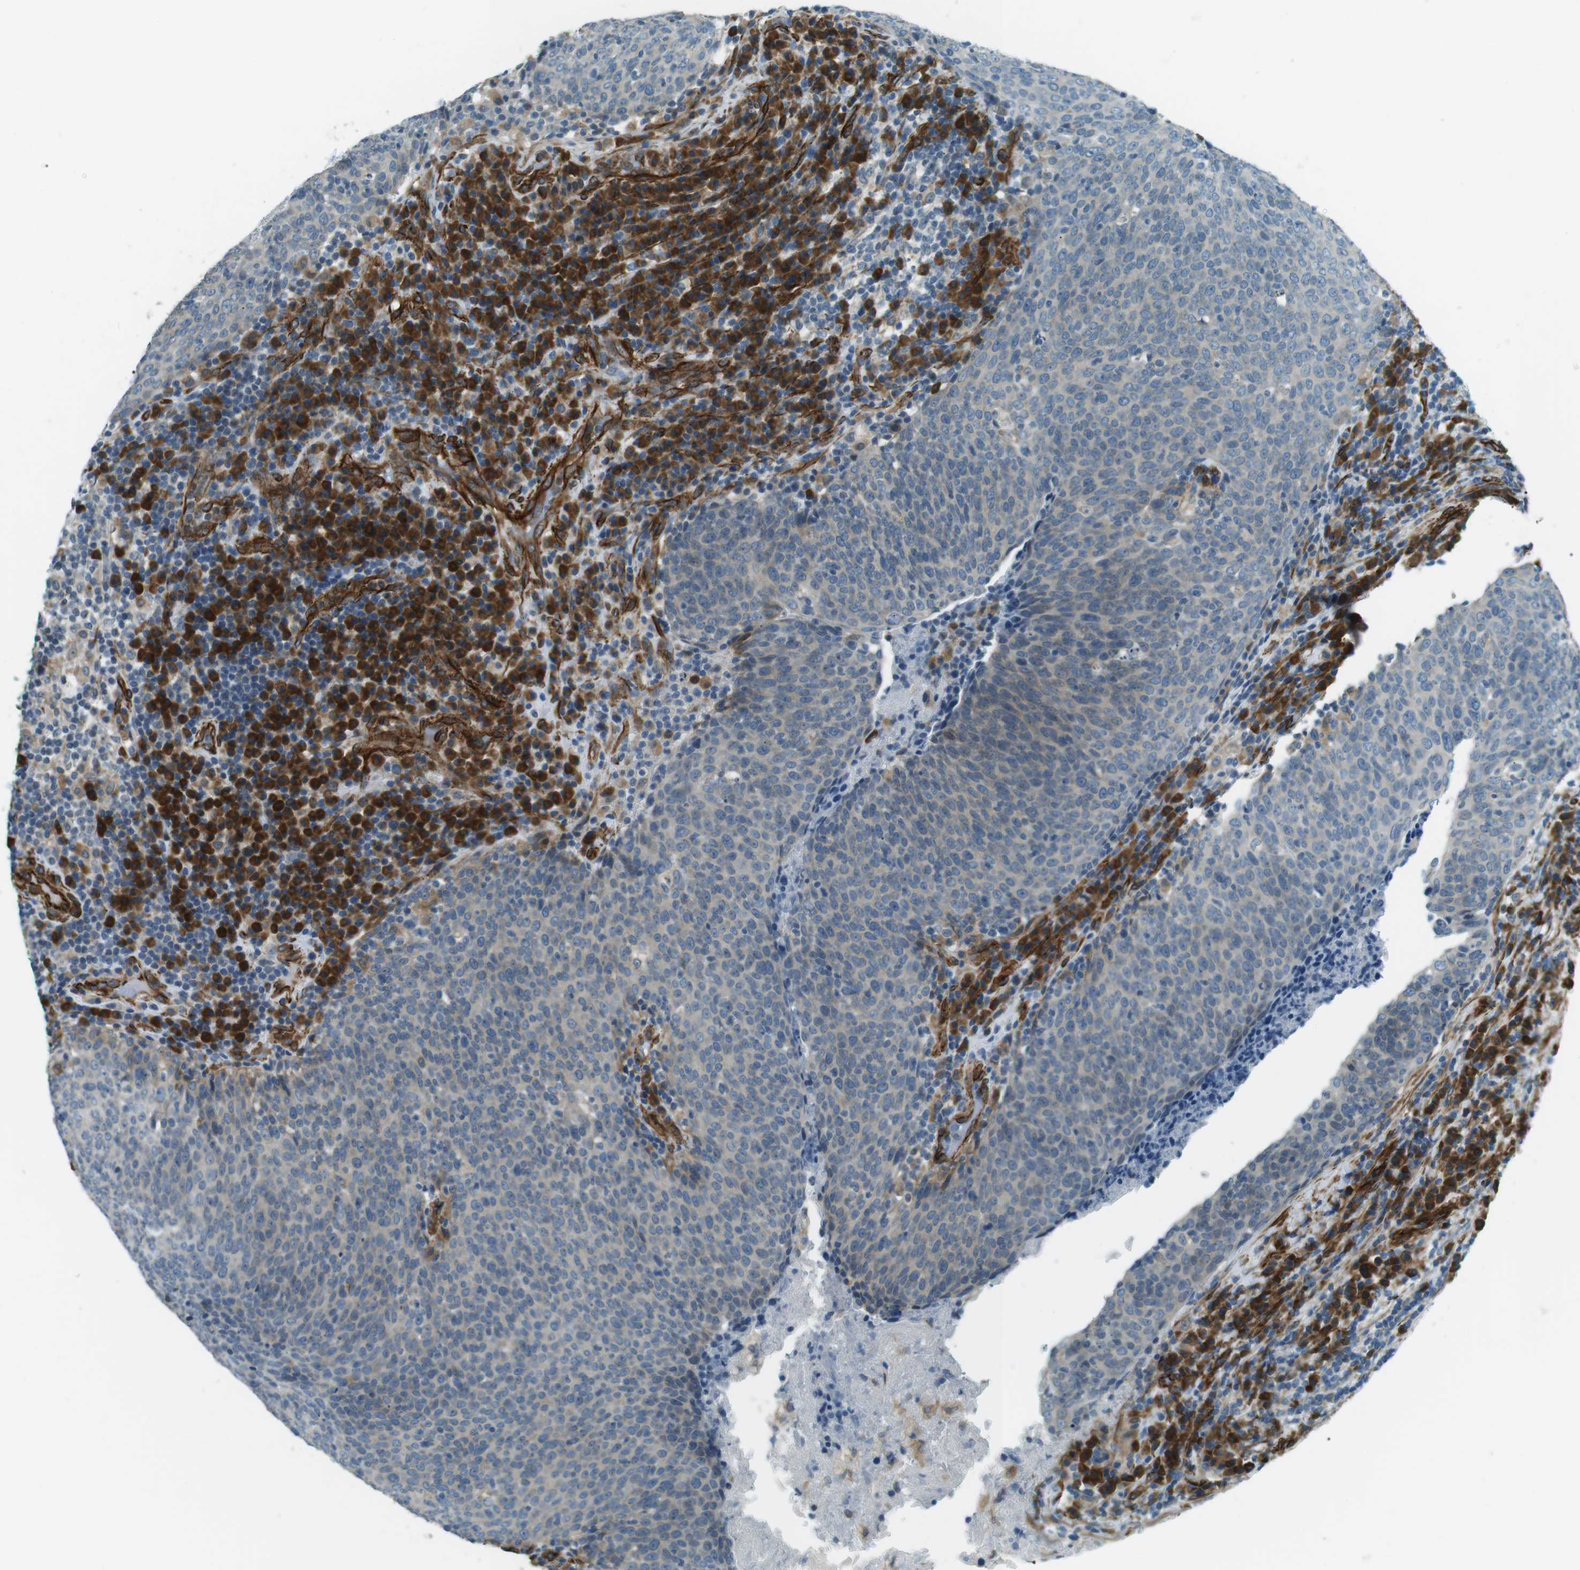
{"staining": {"intensity": "weak", "quantity": "<25%", "location": "cytoplasmic/membranous"}, "tissue": "head and neck cancer", "cell_type": "Tumor cells", "image_type": "cancer", "snomed": [{"axis": "morphology", "description": "Squamous cell carcinoma, NOS"}, {"axis": "morphology", "description": "Squamous cell carcinoma, metastatic, NOS"}, {"axis": "topography", "description": "Lymph node"}, {"axis": "topography", "description": "Head-Neck"}], "caption": "High magnification brightfield microscopy of metastatic squamous cell carcinoma (head and neck) stained with DAB (3,3'-diaminobenzidine) (brown) and counterstained with hematoxylin (blue): tumor cells show no significant positivity. The staining was performed using DAB to visualize the protein expression in brown, while the nuclei were stained in blue with hematoxylin (Magnification: 20x).", "gene": "ODR4", "patient": {"sex": "male", "age": 62}}